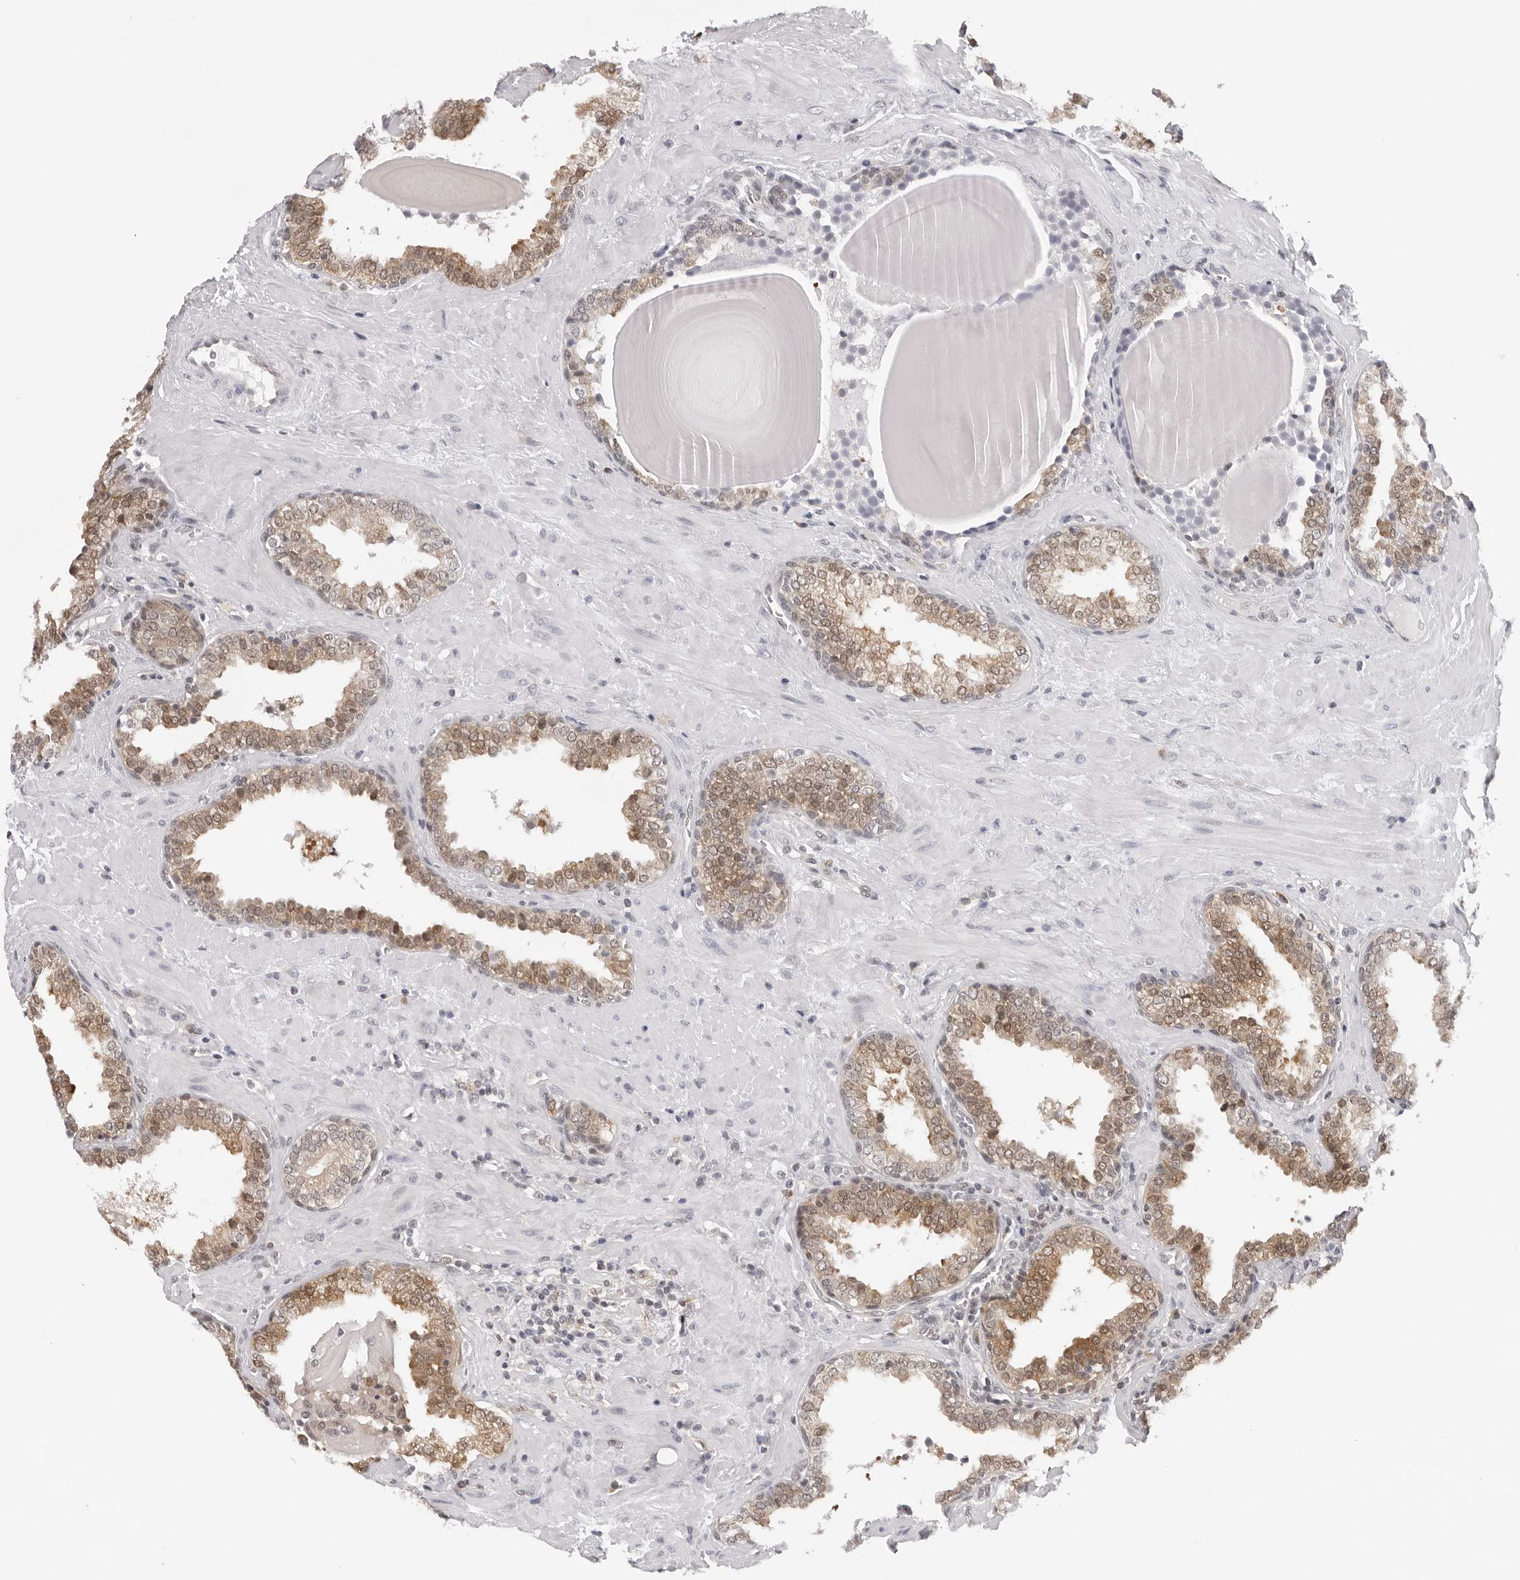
{"staining": {"intensity": "moderate", "quantity": "25%-75%", "location": "cytoplasmic/membranous"}, "tissue": "prostate", "cell_type": "Glandular cells", "image_type": "normal", "snomed": [{"axis": "morphology", "description": "Normal tissue, NOS"}, {"axis": "topography", "description": "Prostate"}], "caption": "Prostate stained with a brown dye shows moderate cytoplasmic/membranous positive staining in about 25%-75% of glandular cells.", "gene": "CASP7", "patient": {"sex": "male", "age": 51}}